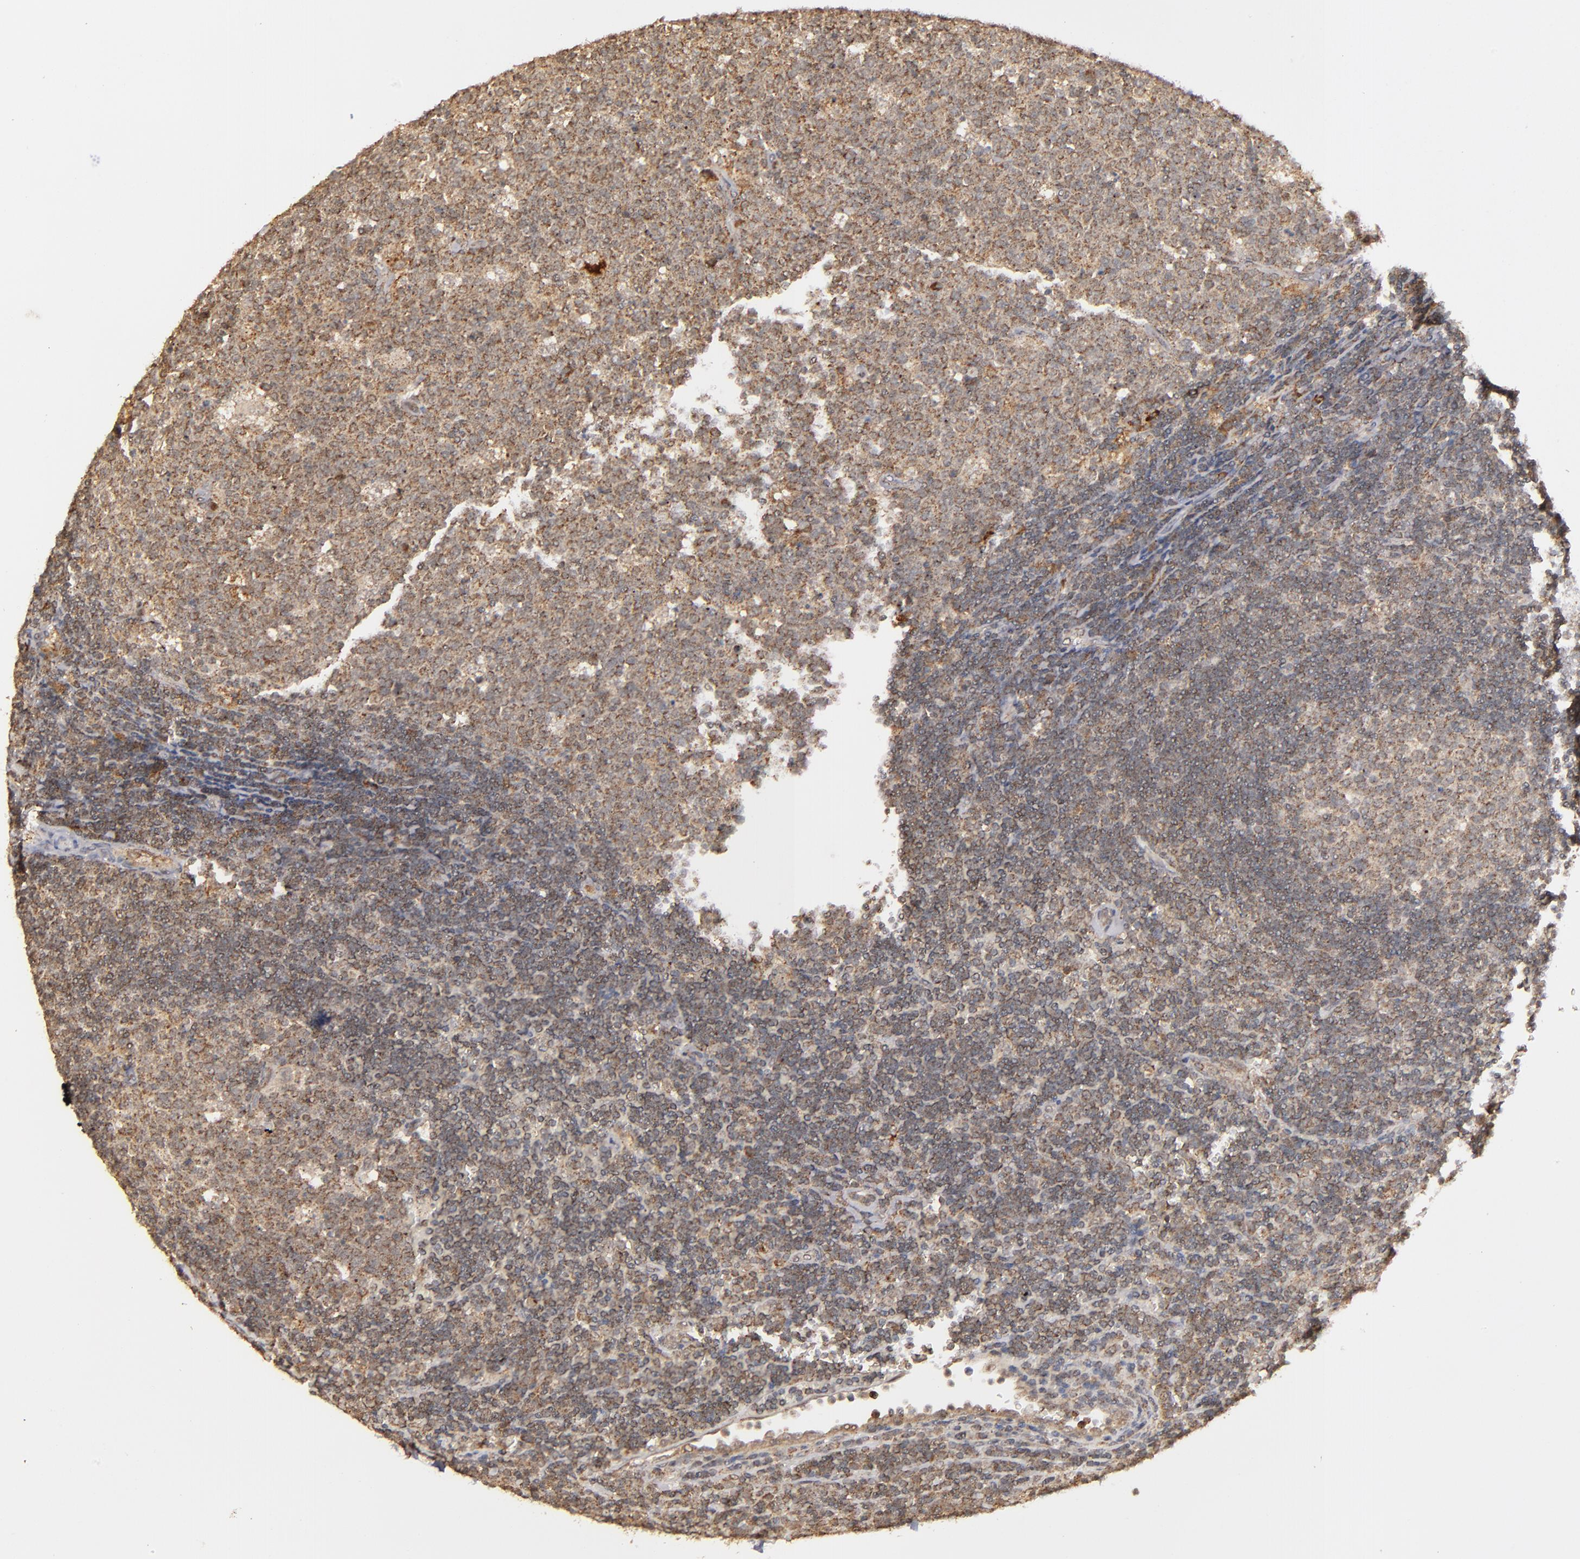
{"staining": {"intensity": "moderate", "quantity": "25%-75%", "location": "cytoplasmic/membranous"}, "tissue": "lymph node", "cell_type": "Germinal center cells", "image_type": "normal", "snomed": [{"axis": "morphology", "description": "Normal tissue, NOS"}, {"axis": "topography", "description": "Lymph node"}, {"axis": "topography", "description": "Salivary gland"}], "caption": "There is medium levels of moderate cytoplasmic/membranous positivity in germinal center cells of benign lymph node, as demonstrated by immunohistochemical staining (brown color).", "gene": "ZFYVE1", "patient": {"sex": "male", "age": 8}}